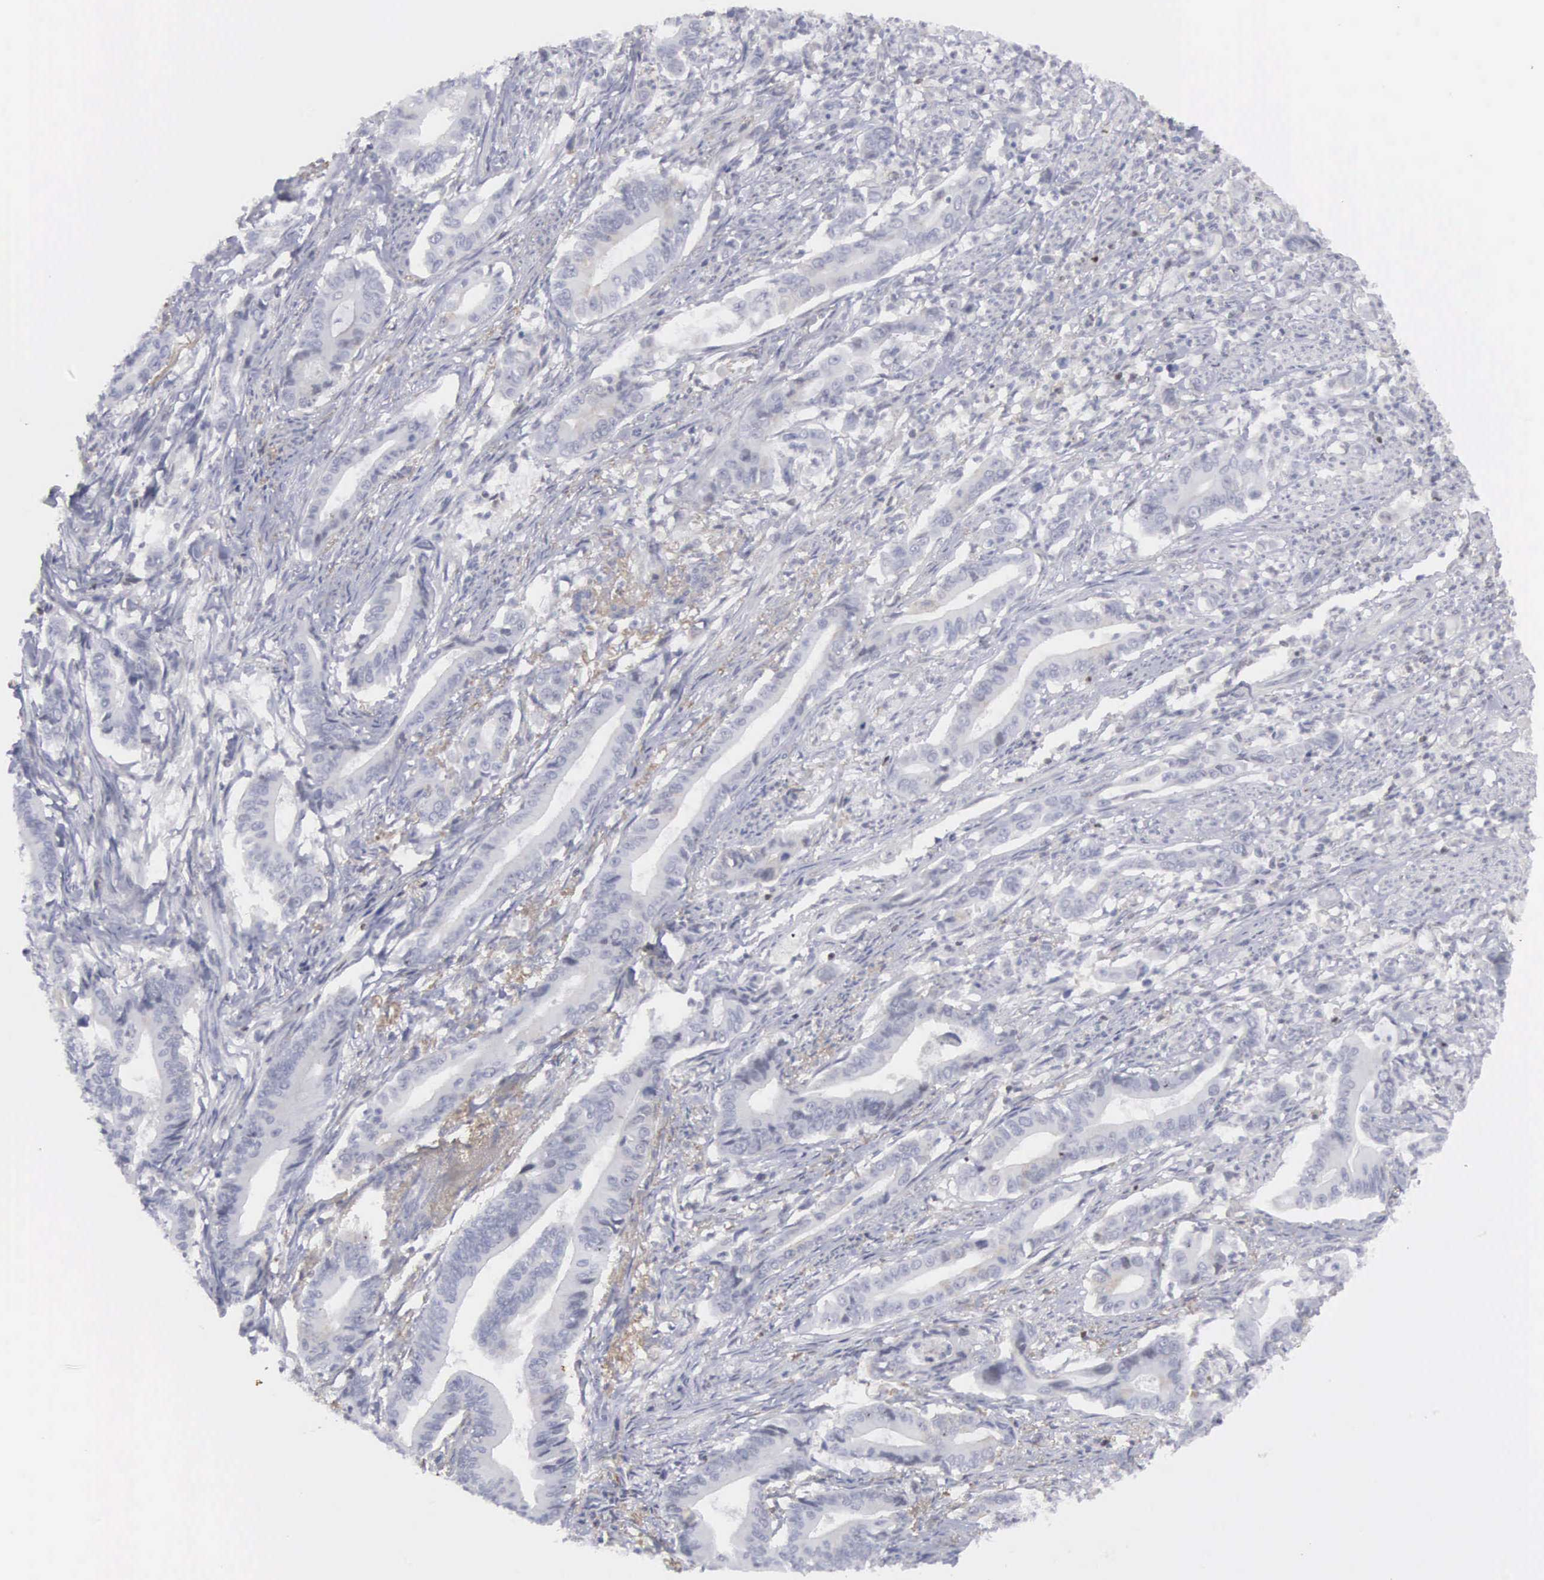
{"staining": {"intensity": "weak", "quantity": "<25%", "location": "cytoplasmic/membranous,nuclear"}, "tissue": "stomach cancer", "cell_type": "Tumor cells", "image_type": "cancer", "snomed": [{"axis": "morphology", "description": "Adenocarcinoma, NOS"}, {"axis": "topography", "description": "Stomach"}], "caption": "The photomicrograph reveals no significant positivity in tumor cells of stomach cancer.", "gene": "RBPJ", "patient": {"sex": "female", "age": 76}}